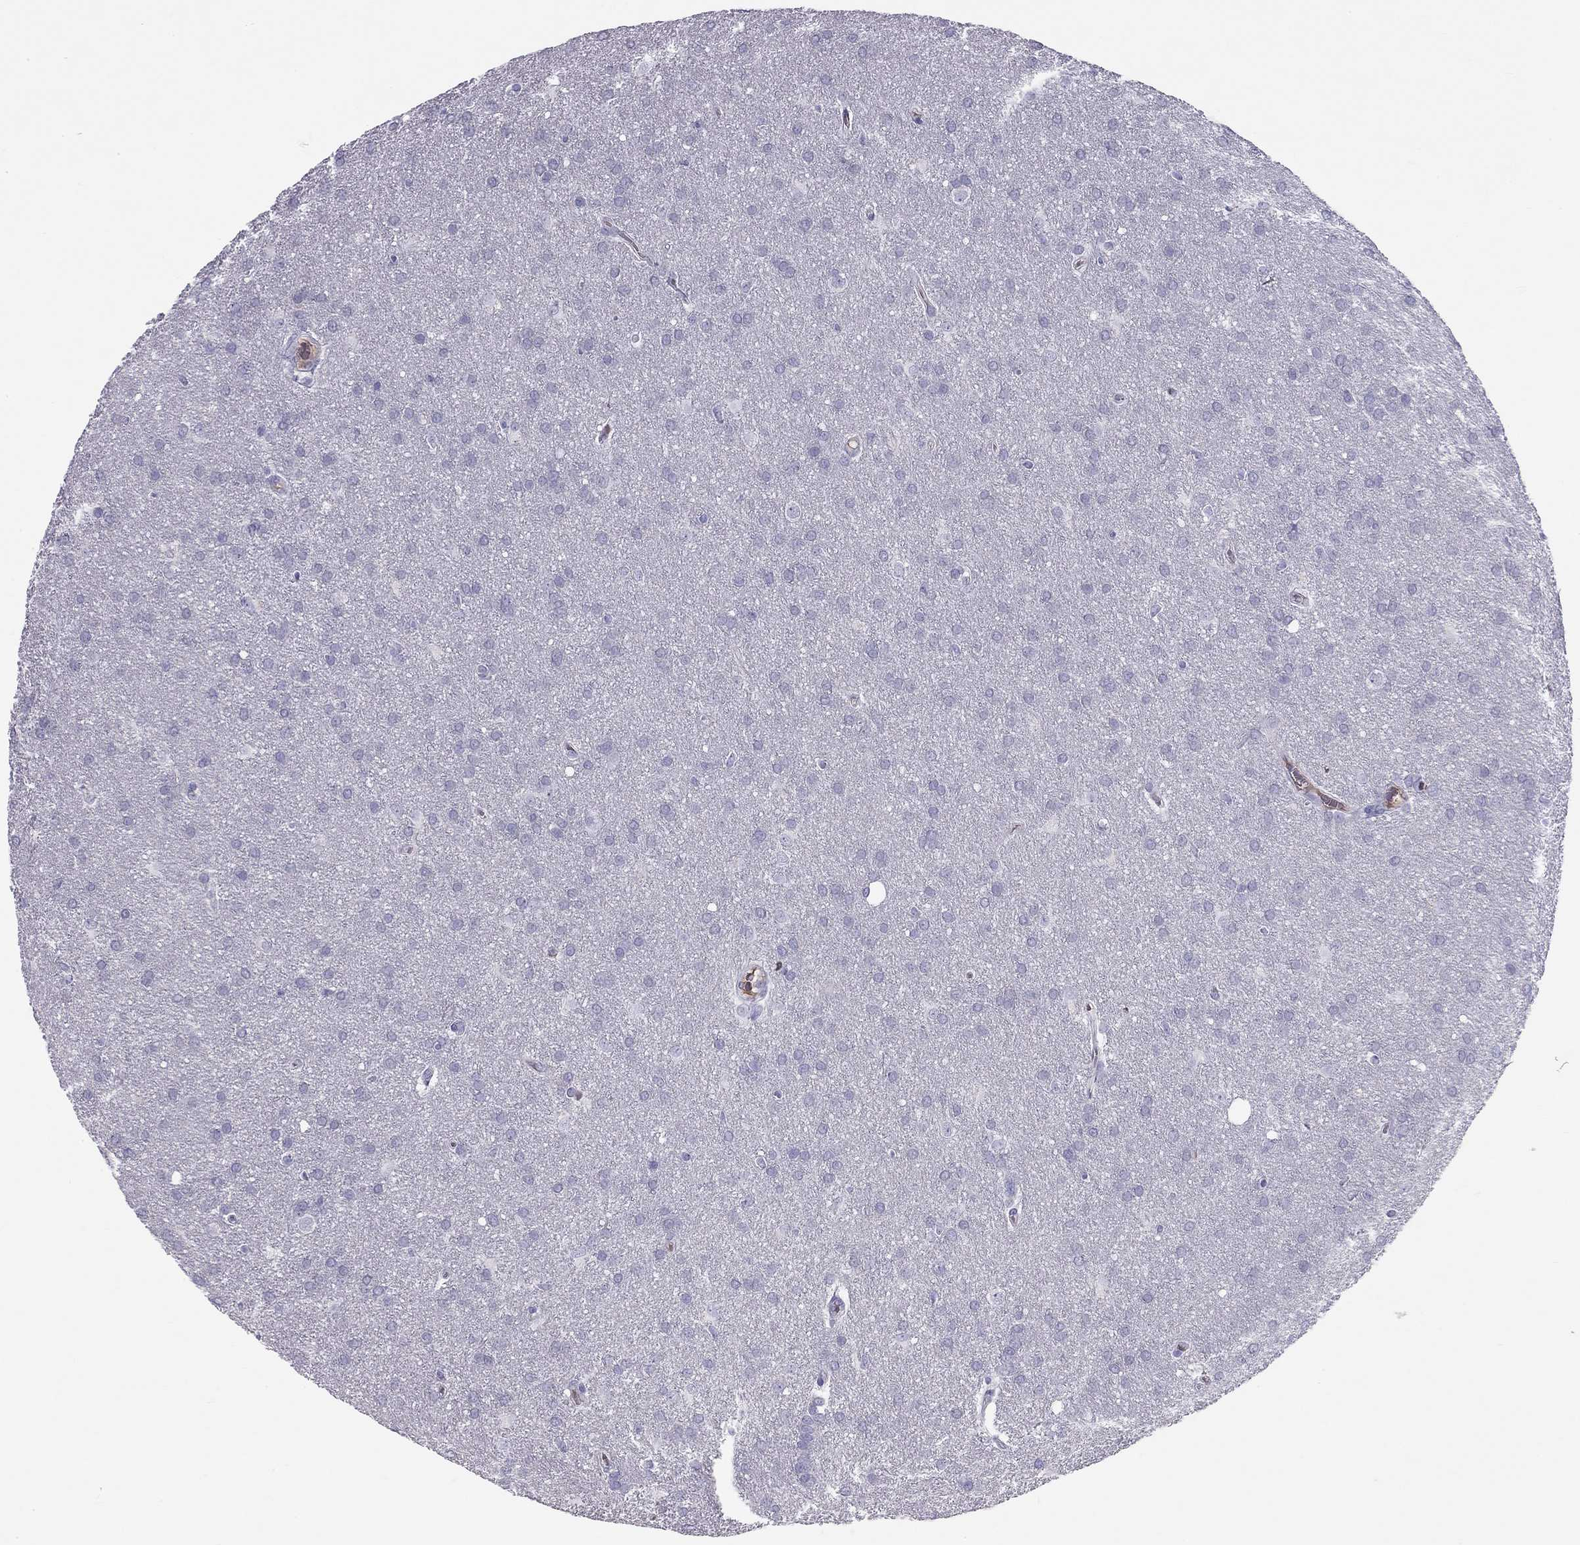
{"staining": {"intensity": "negative", "quantity": "none", "location": "none"}, "tissue": "glioma", "cell_type": "Tumor cells", "image_type": "cancer", "snomed": [{"axis": "morphology", "description": "Glioma, malignant, Low grade"}, {"axis": "topography", "description": "Brain"}], "caption": "DAB (3,3'-diaminobenzidine) immunohistochemical staining of low-grade glioma (malignant) exhibits no significant positivity in tumor cells.", "gene": "RHD", "patient": {"sex": "female", "age": 32}}